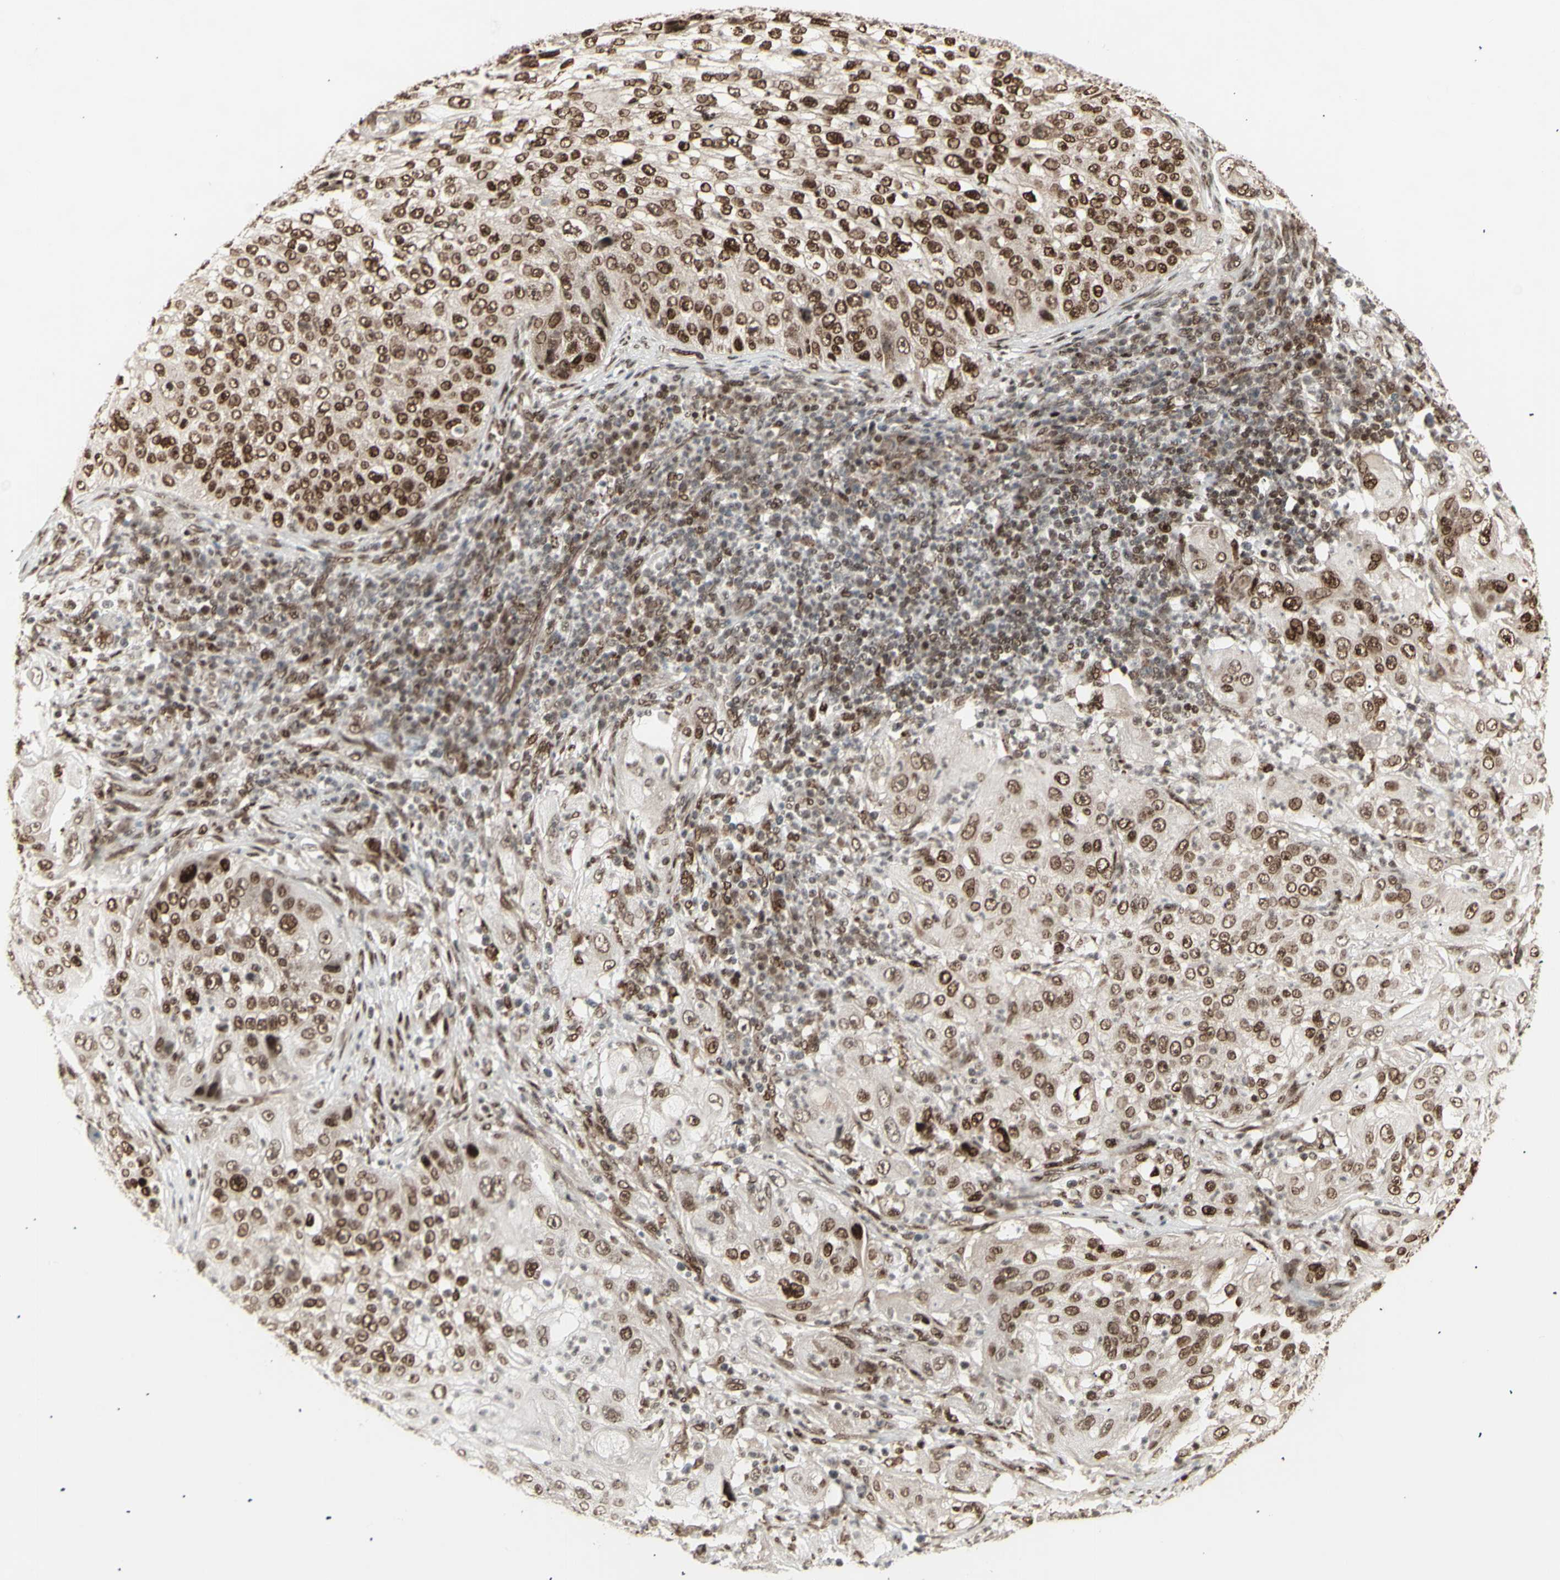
{"staining": {"intensity": "strong", "quantity": ">75%", "location": "cytoplasmic/membranous,nuclear"}, "tissue": "lung cancer", "cell_type": "Tumor cells", "image_type": "cancer", "snomed": [{"axis": "morphology", "description": "Inflammation, NOS"}, {"axis": "morphology", "description": "Squamous cell carcinoma, NOS"}, {"axis": "topography", "description": "Lymph node"}, {"axis": "topography", "description": "Soft tissue"}, {"axis": "topography", "description": "Lung"}], "caption": "Lung squamous cell carcinoma tissue reveals strong cytoplasmic/membranous and nuclear expression in about >75% of tumor cells, visualized by immunohistochemistry.", "gene": "CBX1", "patient": {"sex": "male", "age": 66}}